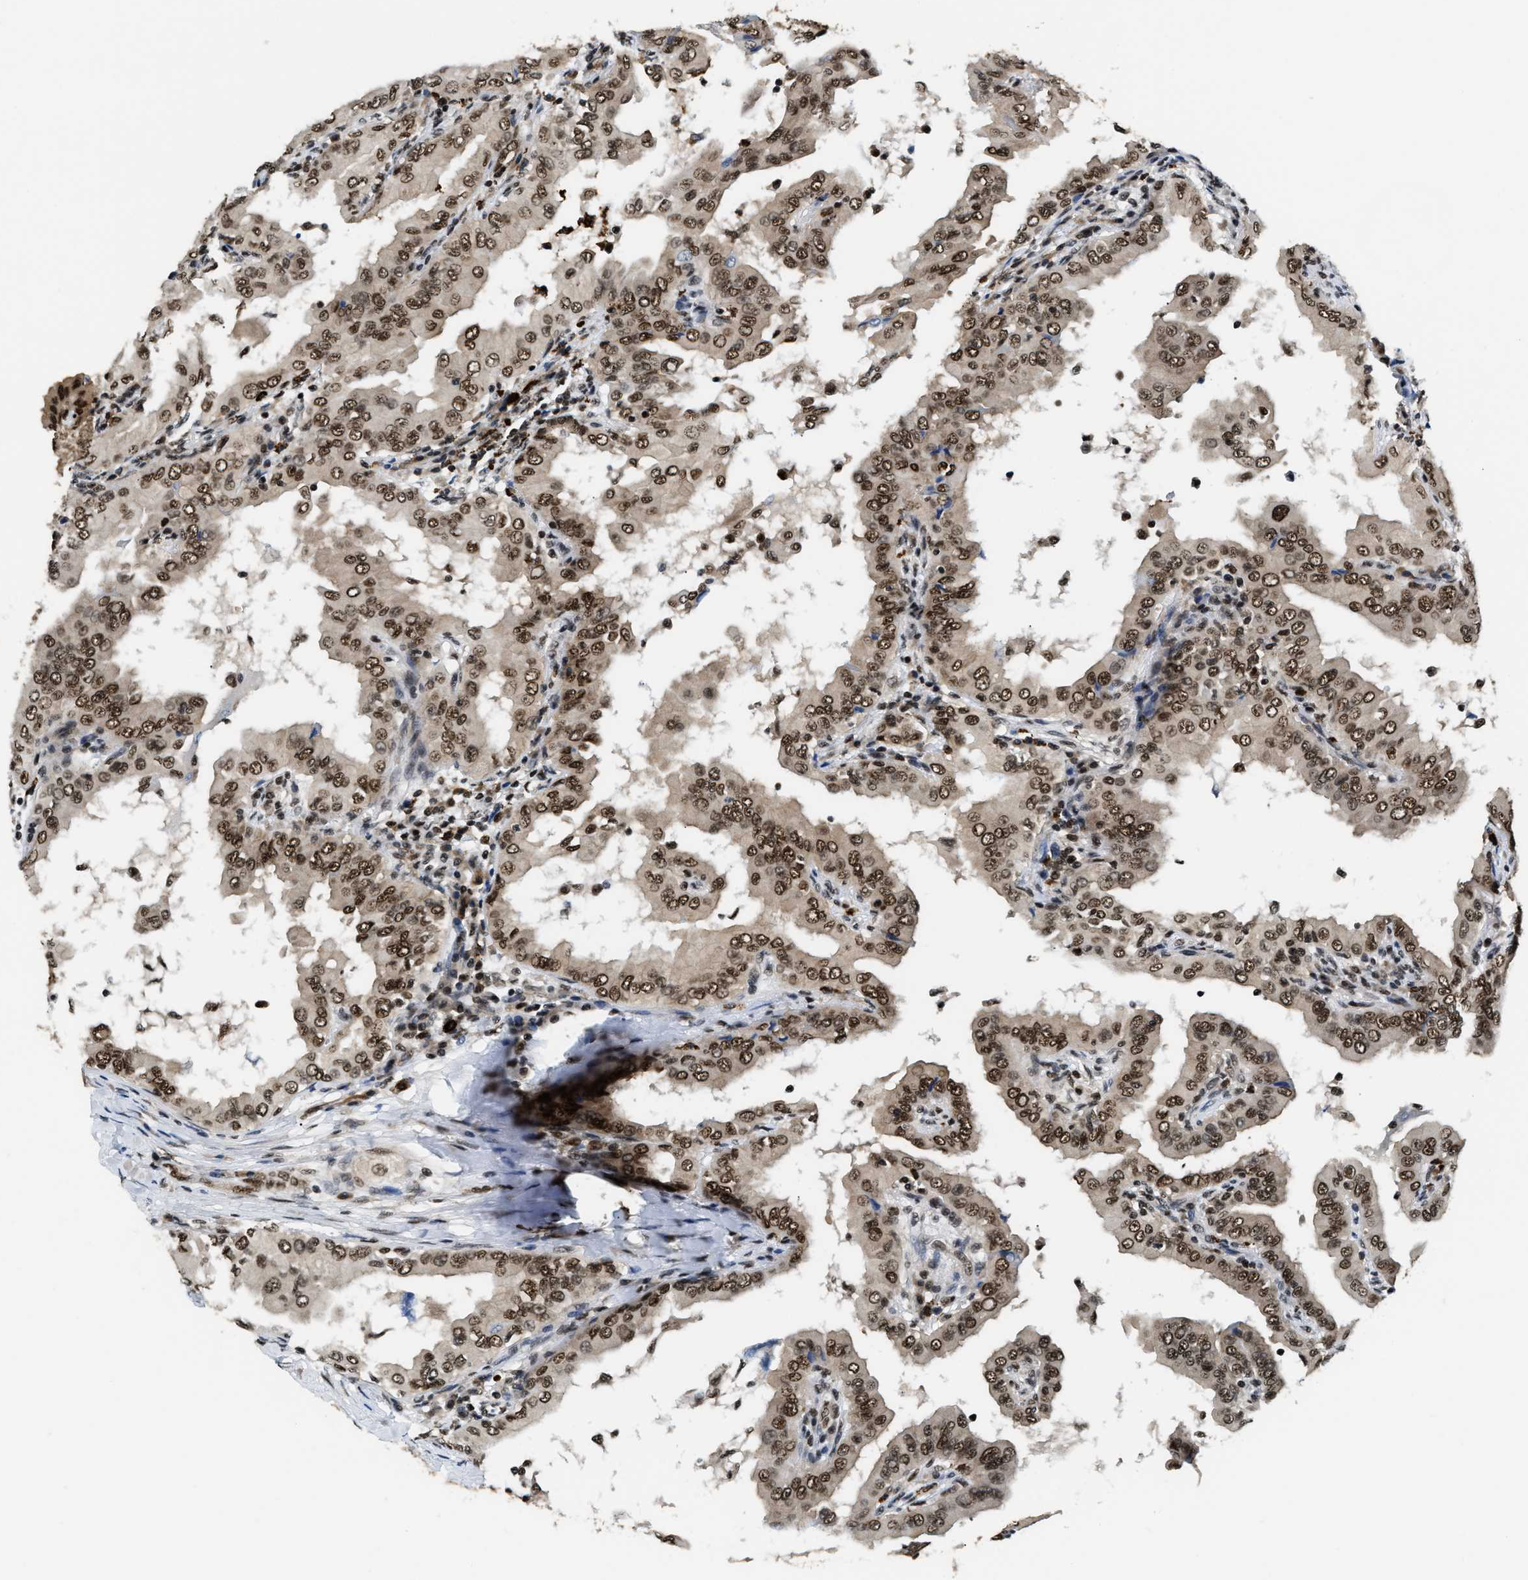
{"staining": {"intensity": "moderate", "quantity": ">75%", "location": "nuclear"}, "tissue": "thyroid cancer", "cell_type": "Tumor cells", "image_type": "cancer", "snomed": [{"axis": "morphology", "description": "Papillary adenocarcinoma, NOS"}, {"axis": "topography", "description": "Thyroid gland"}], "caption": "Tumor cells exhibit medium levels of moderate nuclear positivity in about >75% of cells in thyroid cancer (papillary adenocarcinoma). (IHC, brightfield microscopy, high magnification).", "gene": "CCNDBP1", "patient": {"sex": "male", "age": 33}}